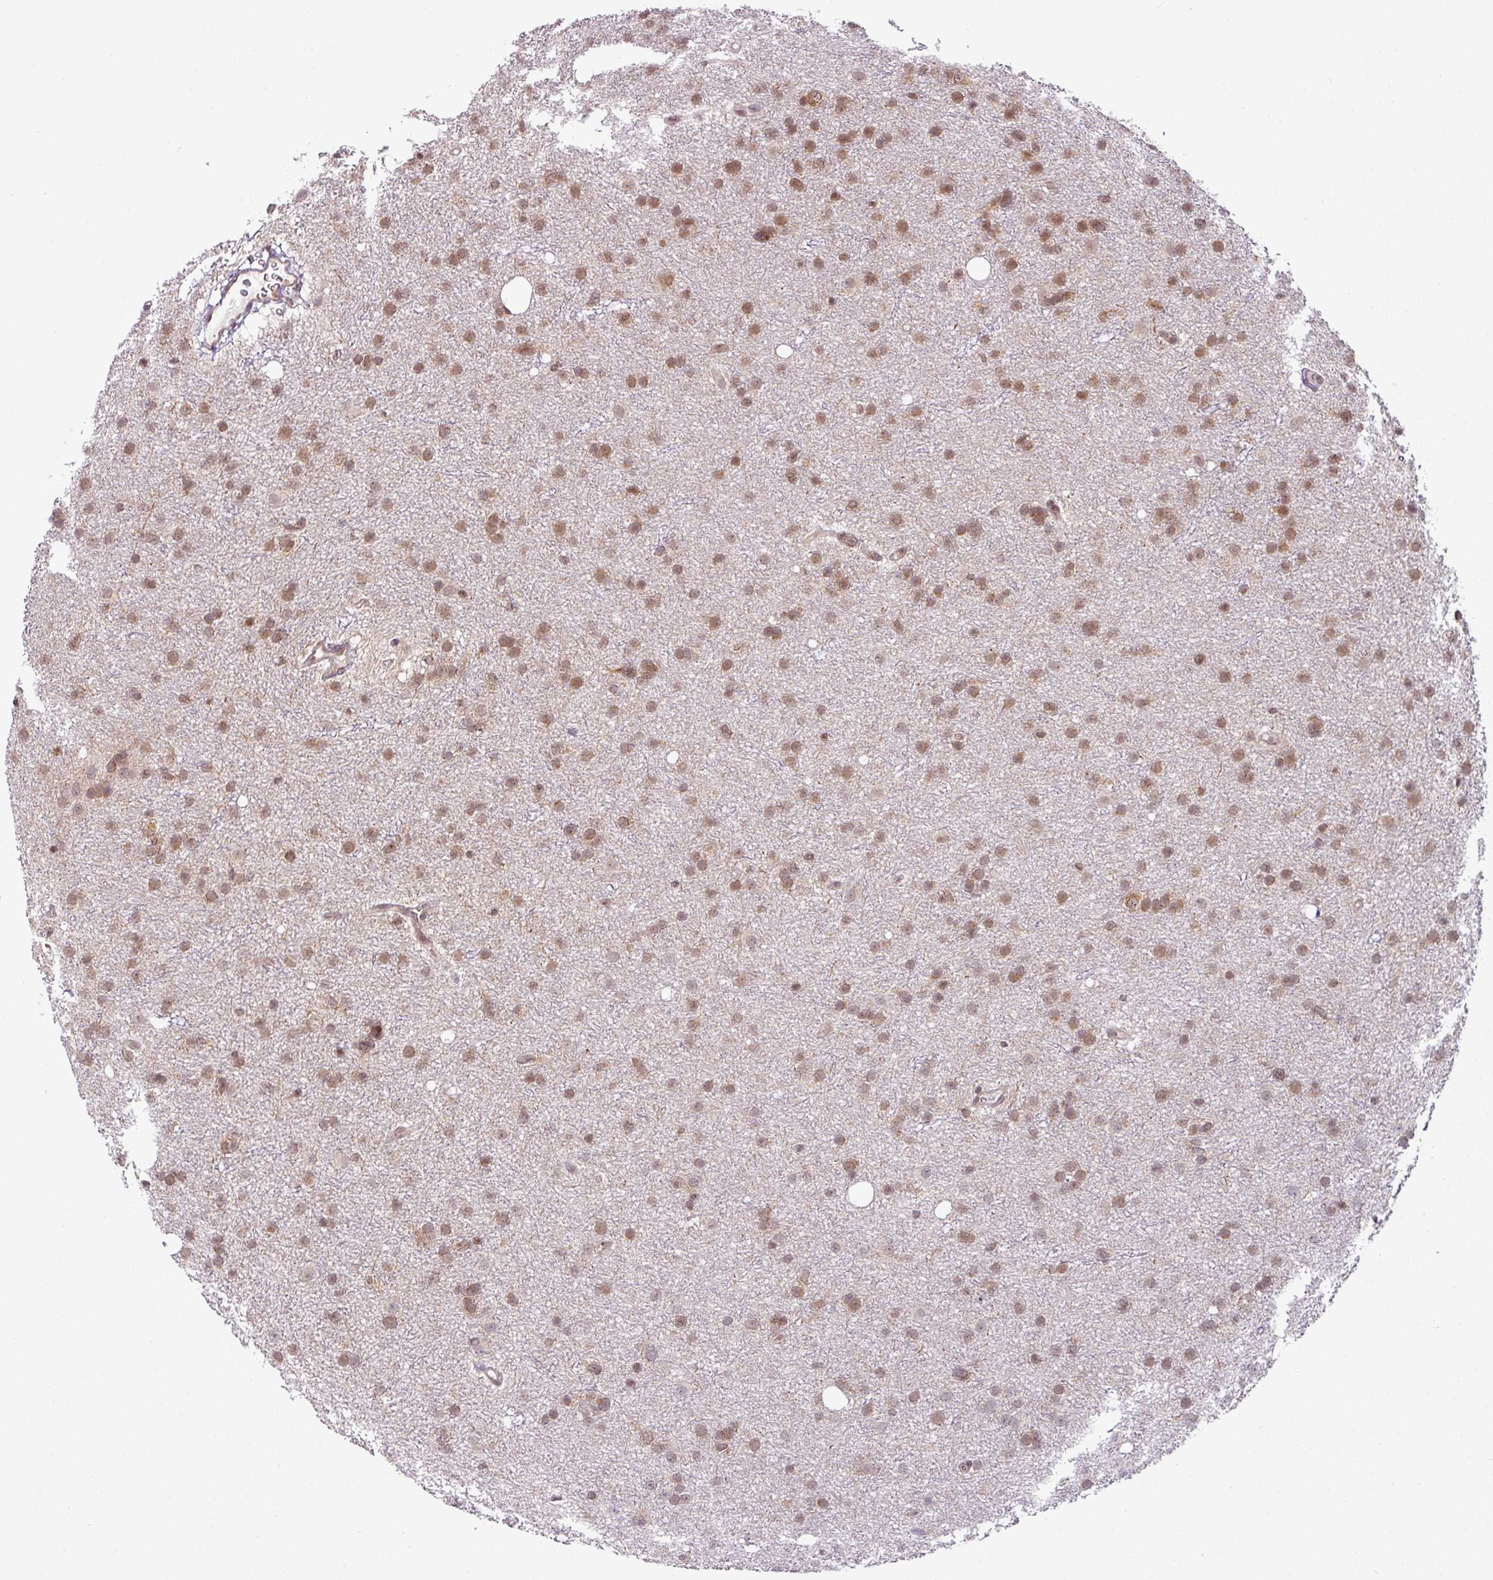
{"staining": {"intensity": "moderate", "quantity": ">75%", "location": "nuclear"}, "tissue": "glioma", "cell_type": "Tumor cells", "image_type": "cancer", "snomed": [{"axis": "morphology", "description": "Glioma, malignant, Low grade"}, {"axis": "topography", "description": "Cerebral cortex"}], "caption": "A medium amount of moderate nuclear expression is appreciated in approximately >75% of tumor cells in glioma tissue.", "gene": "DERPC", "patient": {"sex": "female", "age": 39}}